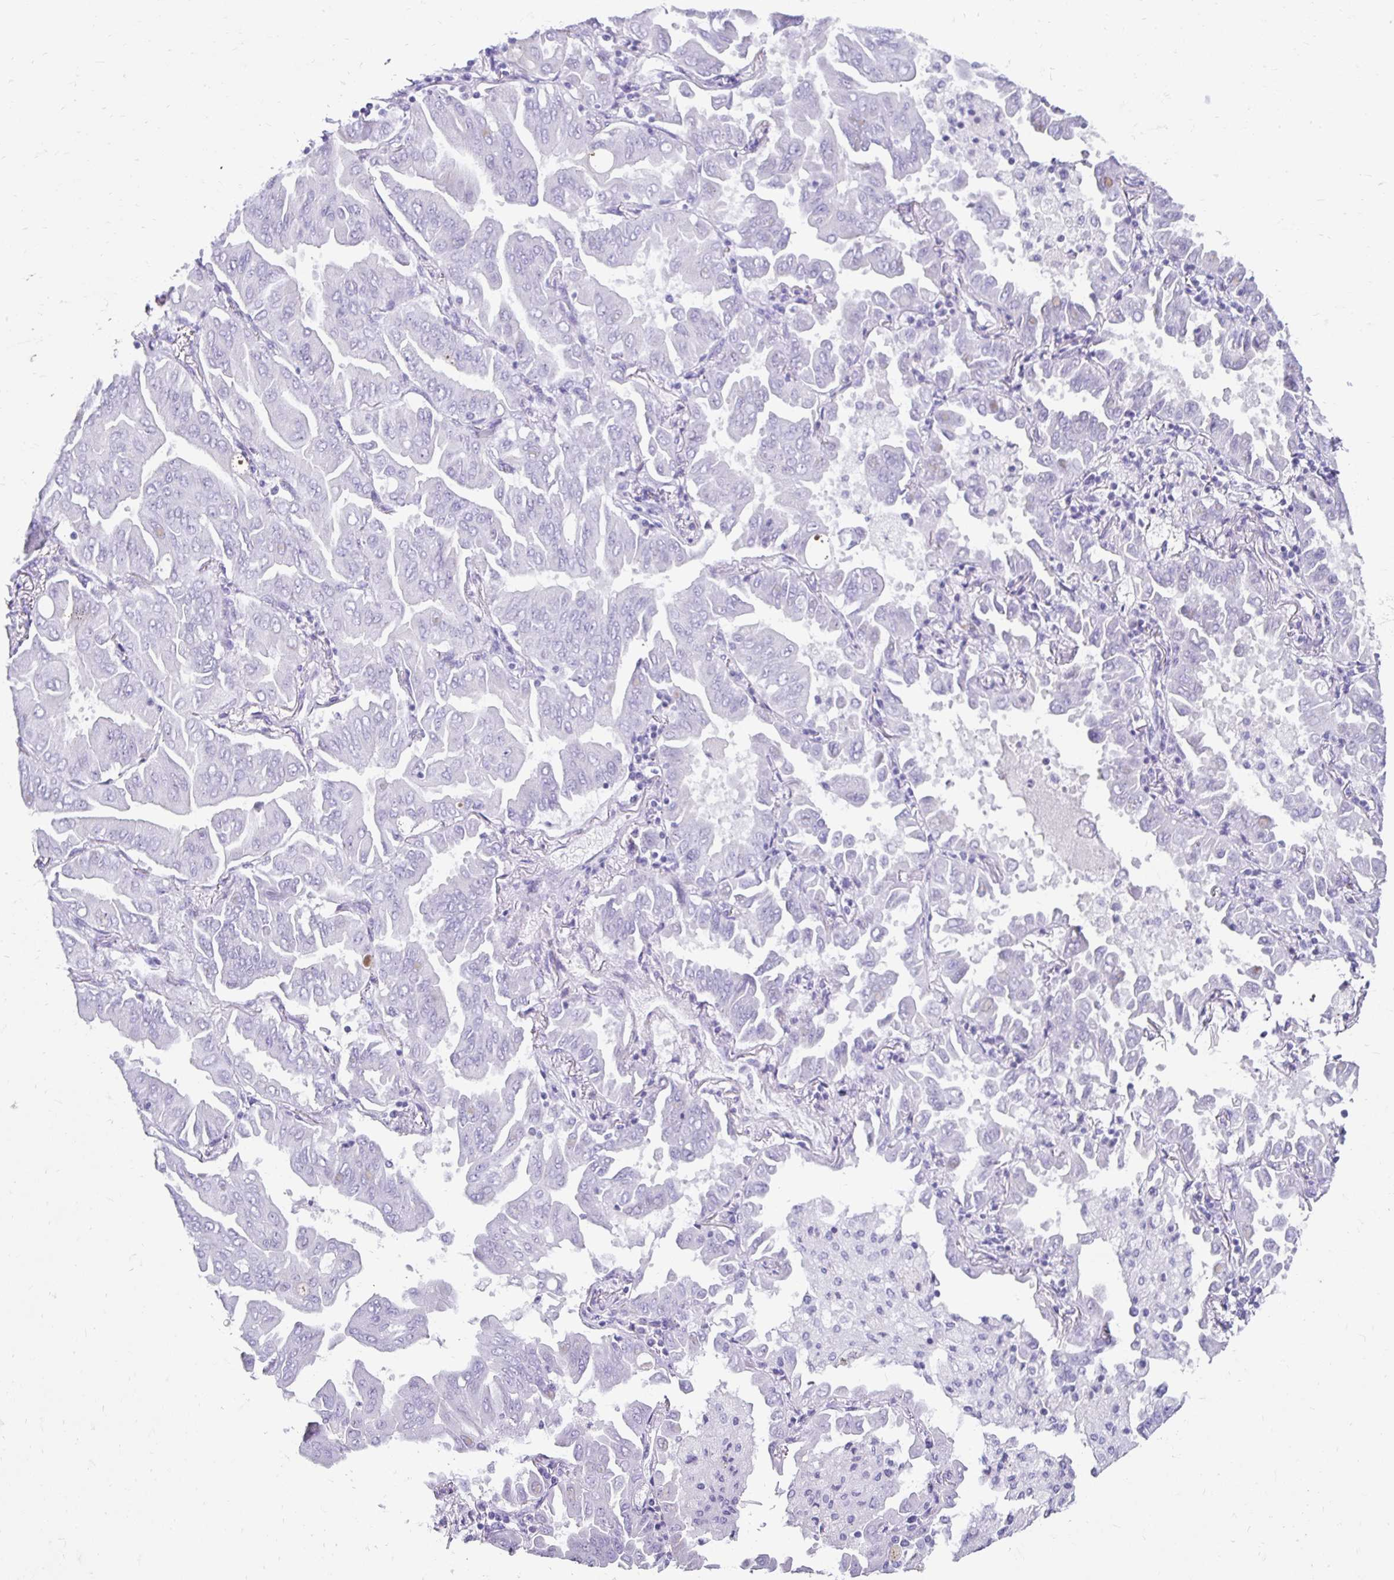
{"staining": {"intensity": "negative", "quantity": "none", "location": "none"}, "tissue": "lung cancer", "cell_type": "Tumor cells", "image_type": "cancer", "snomed": [{"axis": "morphology", "description": "Adenocarcinoma, NOS"}, {"axis": "topography", "description": "Lung"}], "caption": "Tumor cells are negative for protein expression in human lung cancer (adenocarcinoma).", "gene": "CST6", "patient": {"sex": "male", "age": 64}}